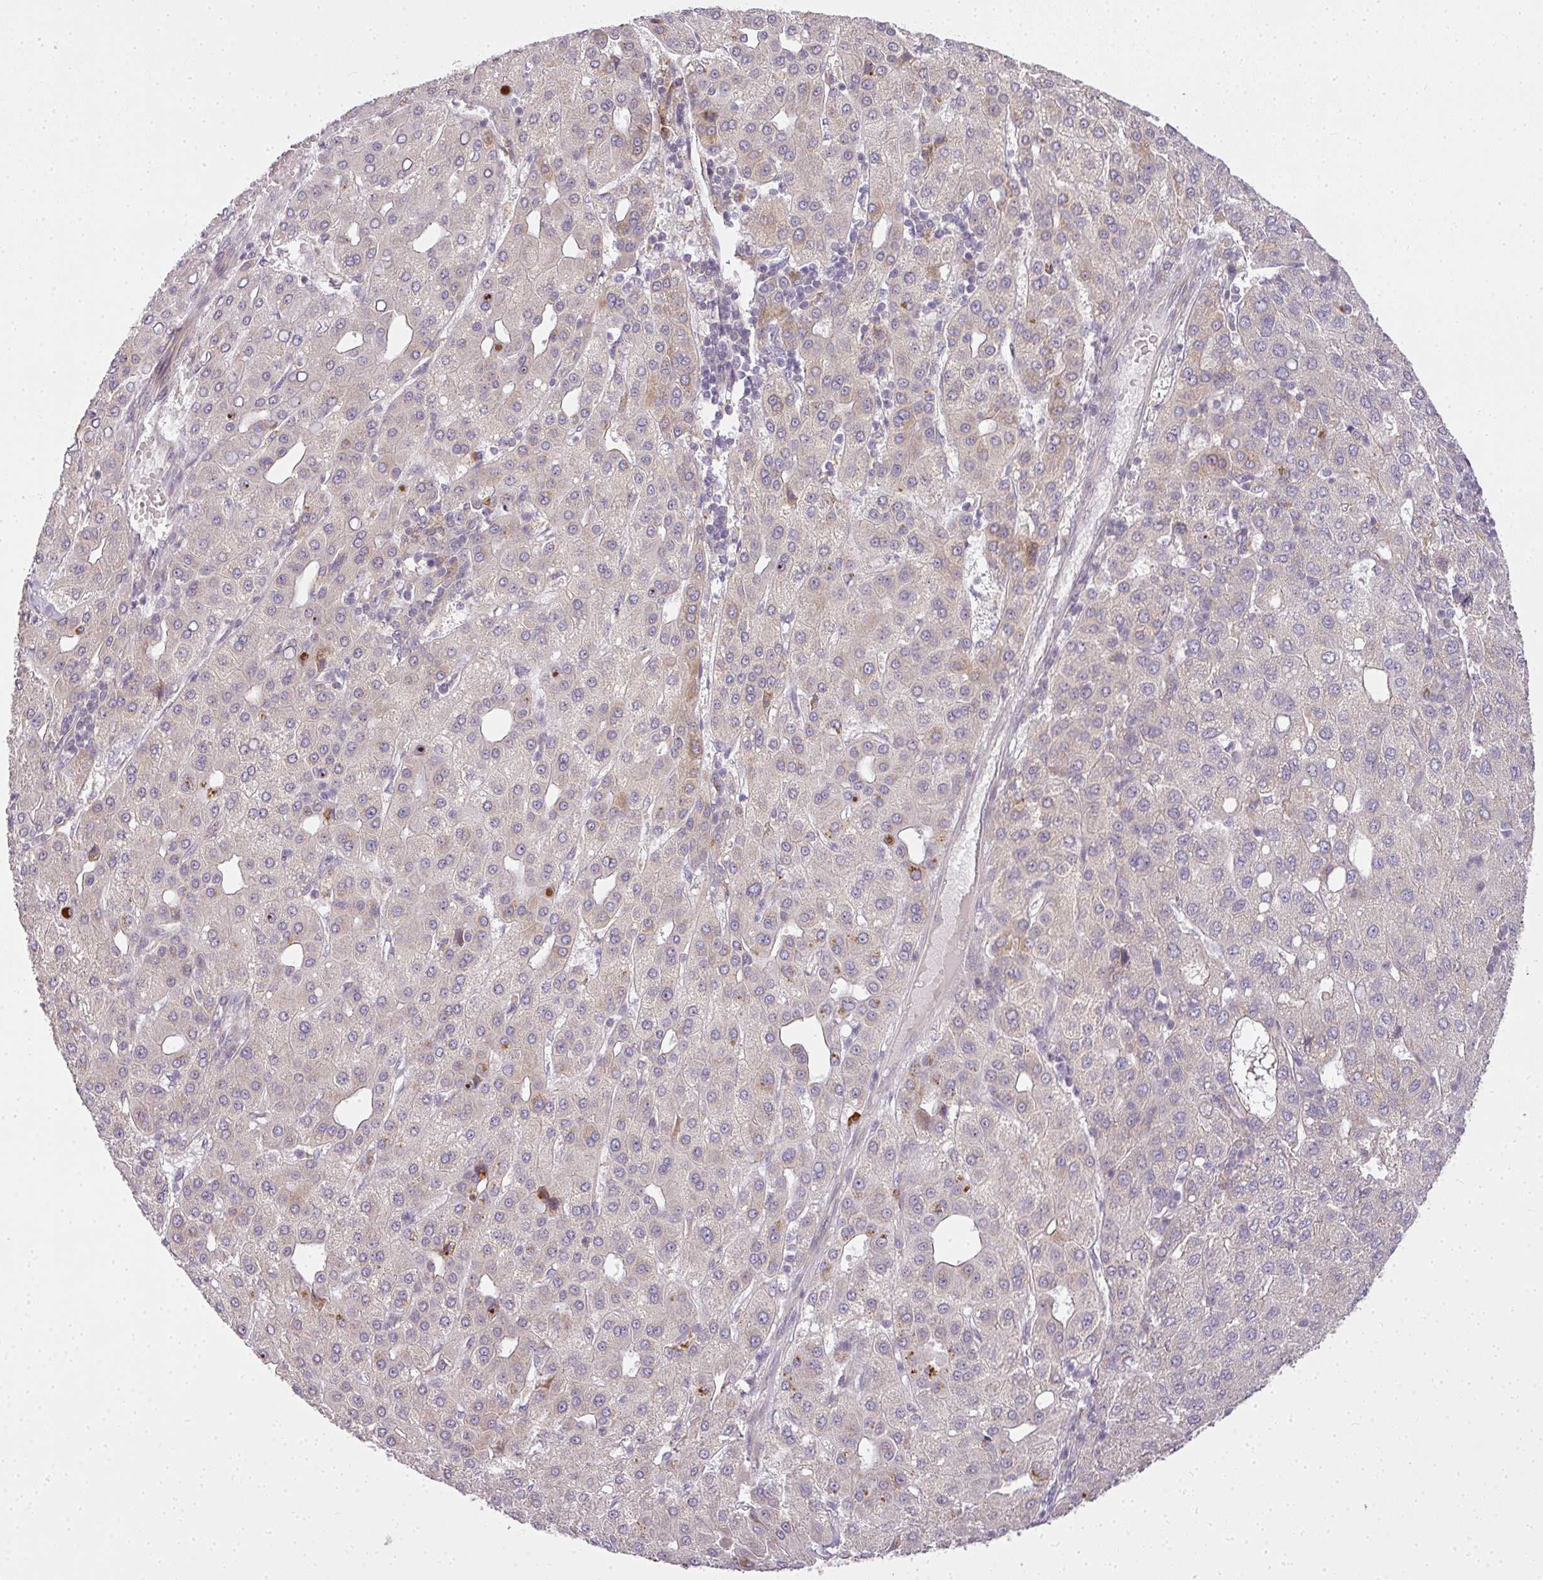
{"staining": {"intensity": "weak", "quantity": "<25%", "location": "cytoplasmic/membranous"}, "tissue": "liver cancer", "cell_type": "Tumor cells", "image_type": "cancer", "snomed": [{"axis": "morphology", "description": "Carcinoma, Hepatocellular, NOS"}, {"axis": "topography", "description": "Liver"}], "caption": "The micrograph exhibits no significant staining in tumor cells of liver cancer. (Immunohistochemistry, brightfield microscopy, high magnification).", "gene": "MED19", "patient": {"sex": "male", "age": 65}}